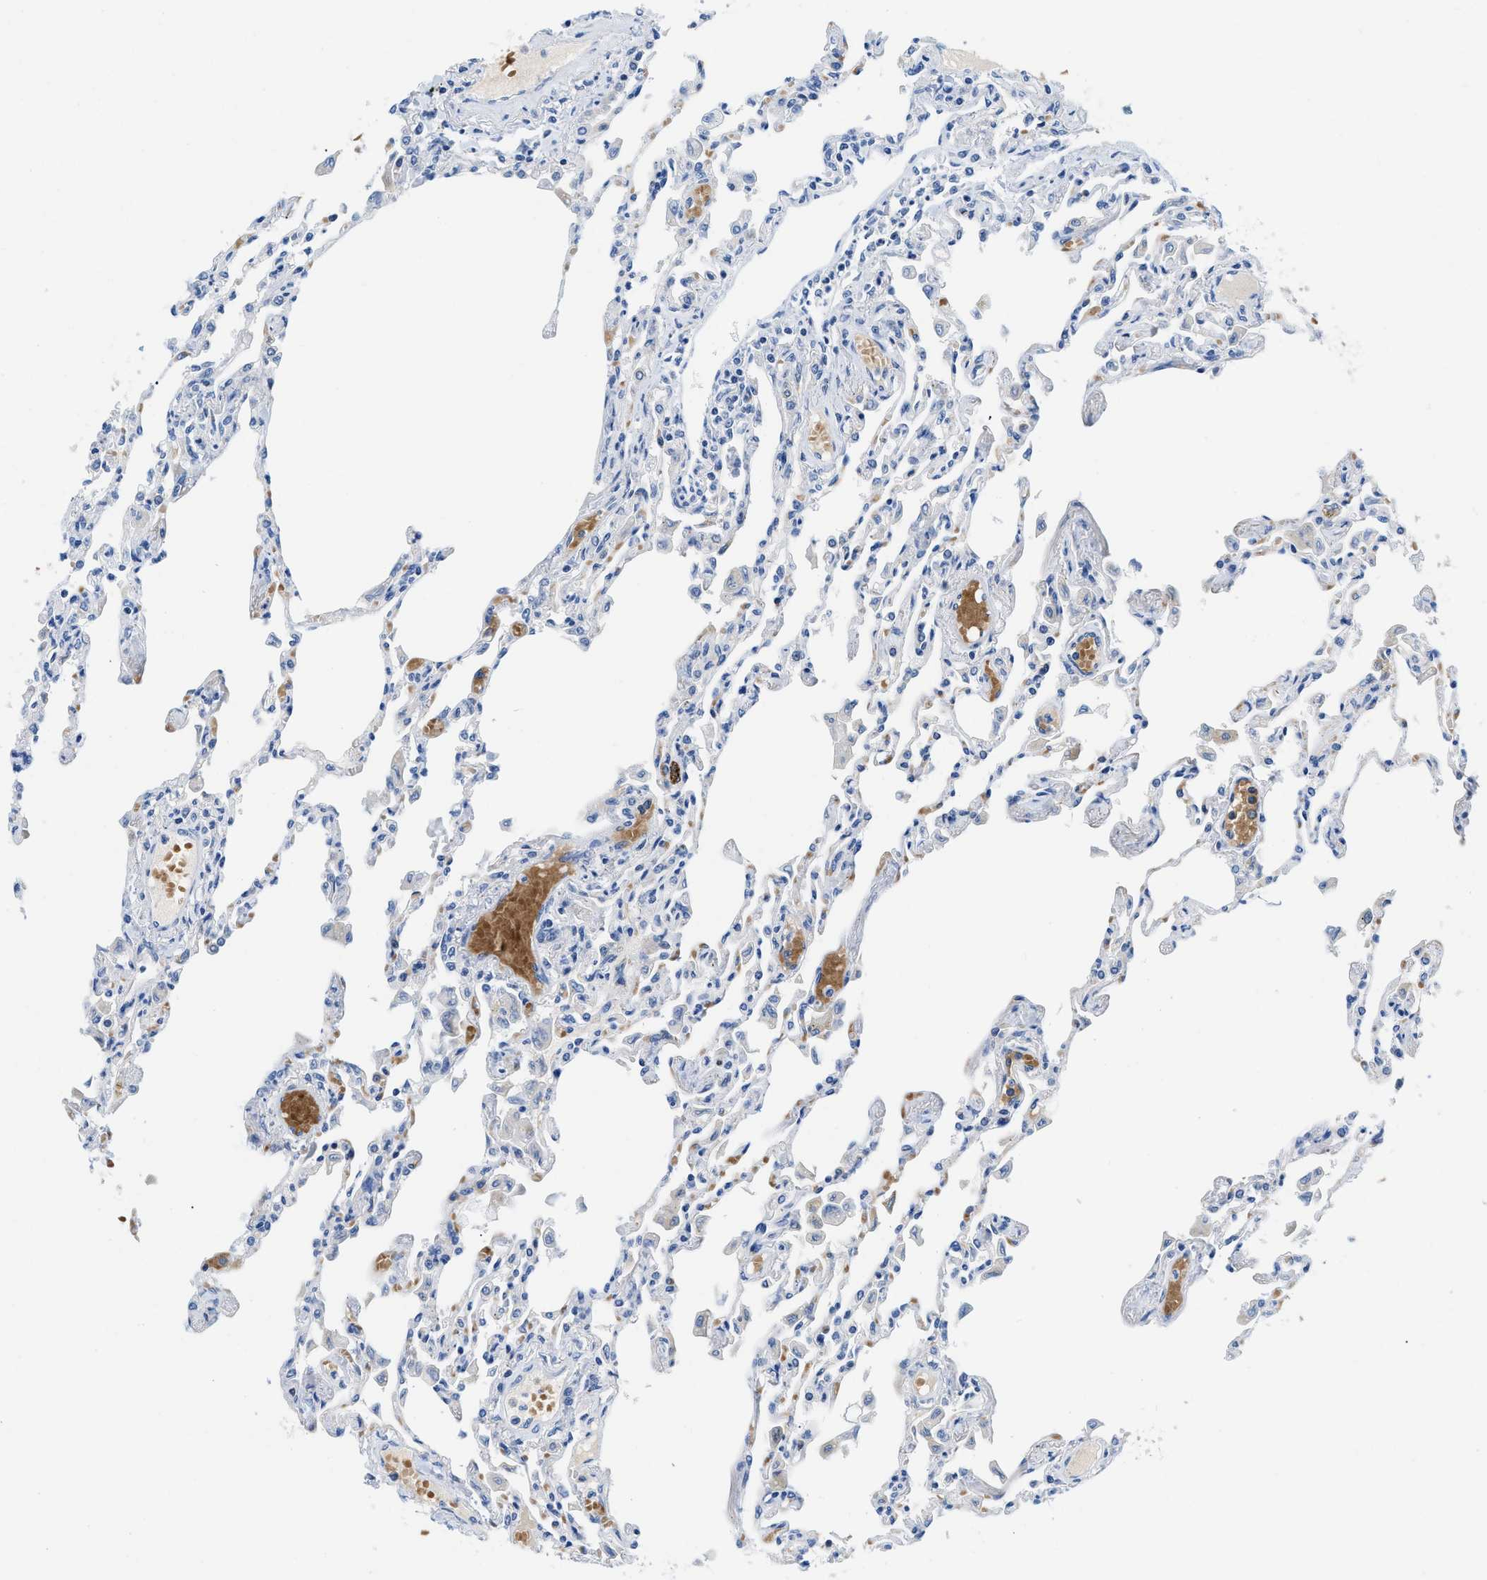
{"staining": {"intensity": "negative", "quantity": "none", "location": "none"}, "tissue": "lung", "cell_type": "Alveolar cells", "image_type": "normal", "snomed": [{"axis": "morphology", "description": "Normal tissue, NOS"}, {"axis": "topography", "description": "Bronchus"}, {"axis": "topography", "description": "Lung"}], "caption": "High power microscopy micrograph of an immunohistochemistry (IHC) photomicrograph of normal lung, revealing no significant positivity in alveolar cells.", "gene": "BPGM", "patient": {"sex": "female", "age": 49}}